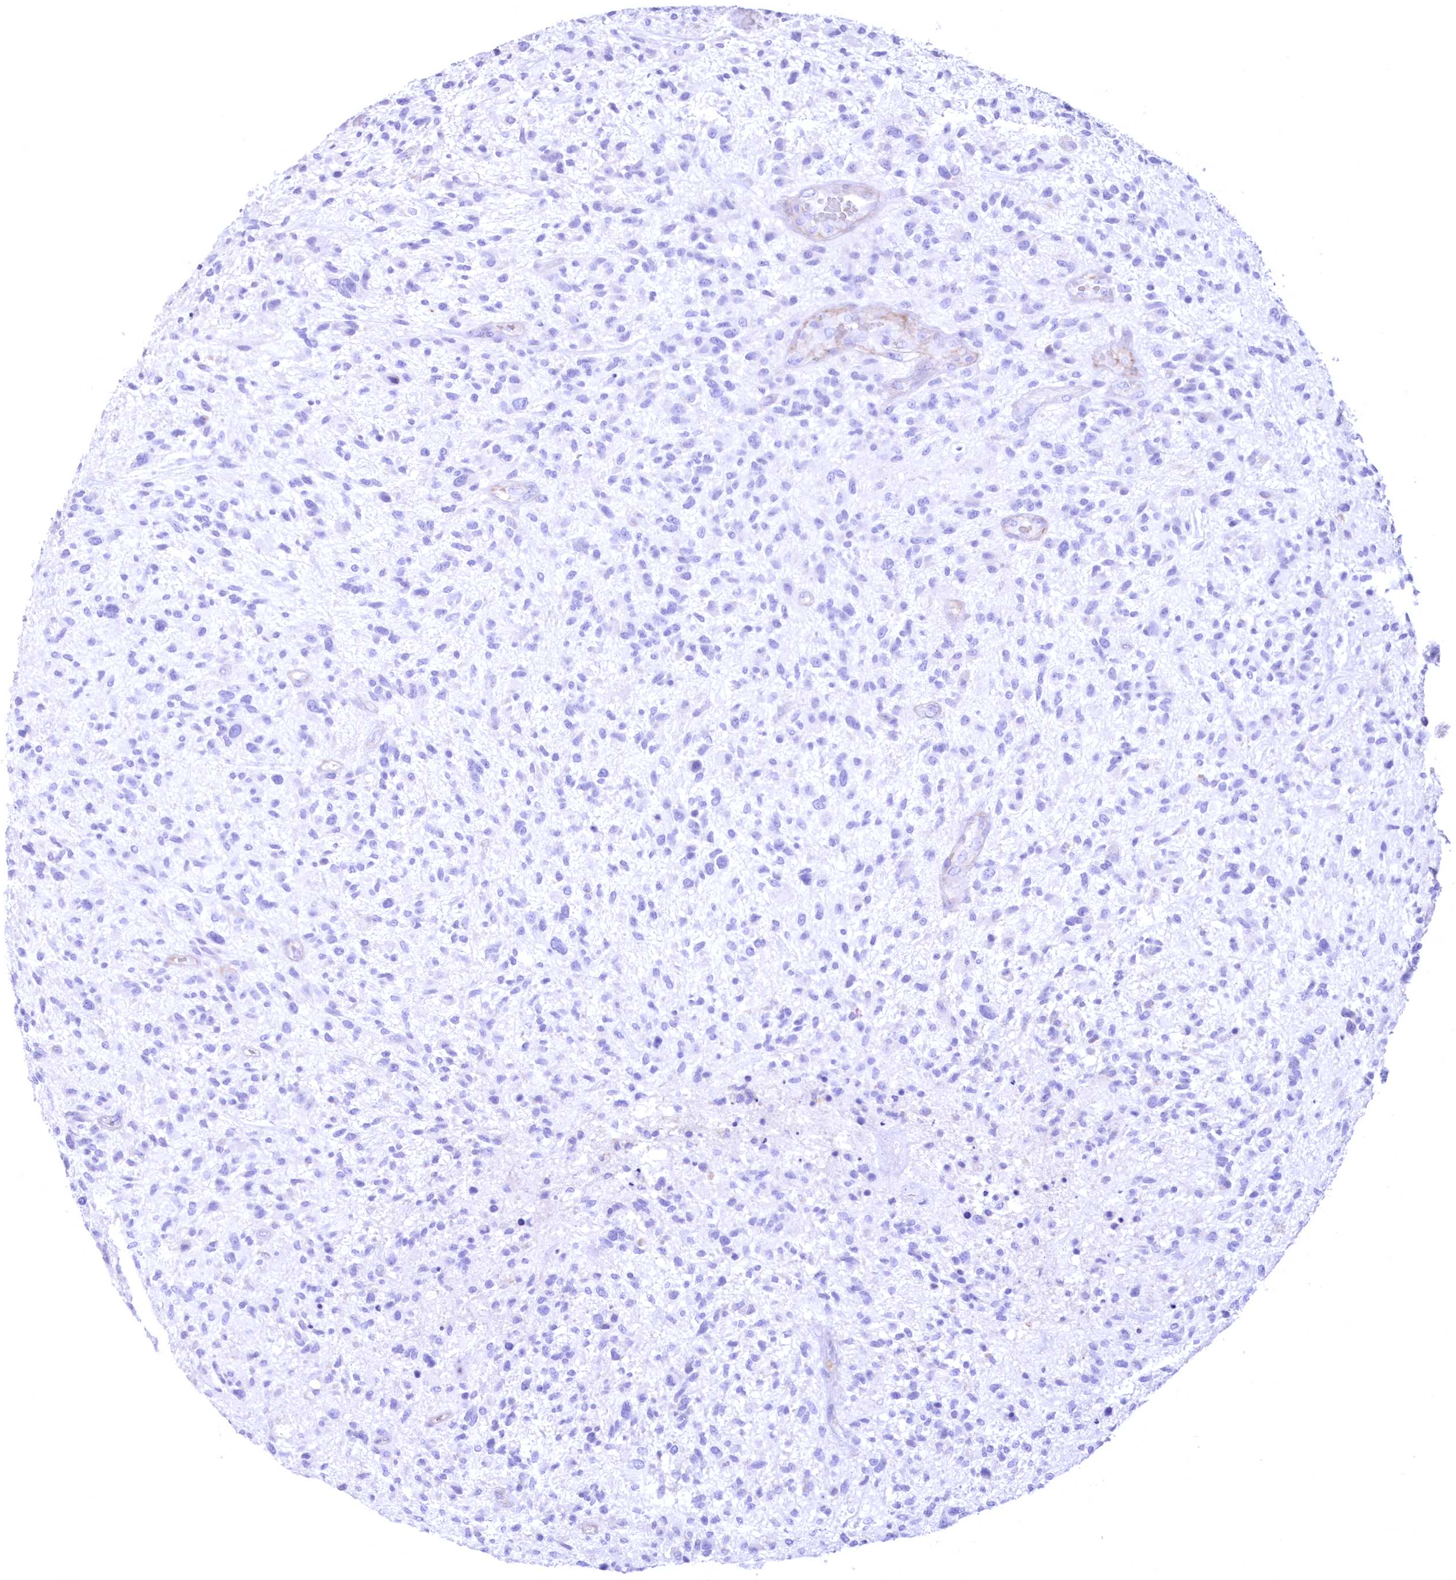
{"staining": {"intensity": "negative", "quantity": "none", "location": "none"}, "tissue": "glioma", "cell_type": "Tumor cells", "image_type": "cancer", "snomed": [{"axis": "morphology", "description": "Glioma, malignant, High grade"}, {"axis": "topography", "description": "Brain"}], "caption": "IHC image of neoplastic tissue: high-grade glioma (malignant) stained with DAB demonstrates no significant protein positivity in tumor cells.", "gene": "WDR74", "patient": {"sex": "male", "age": 47}}